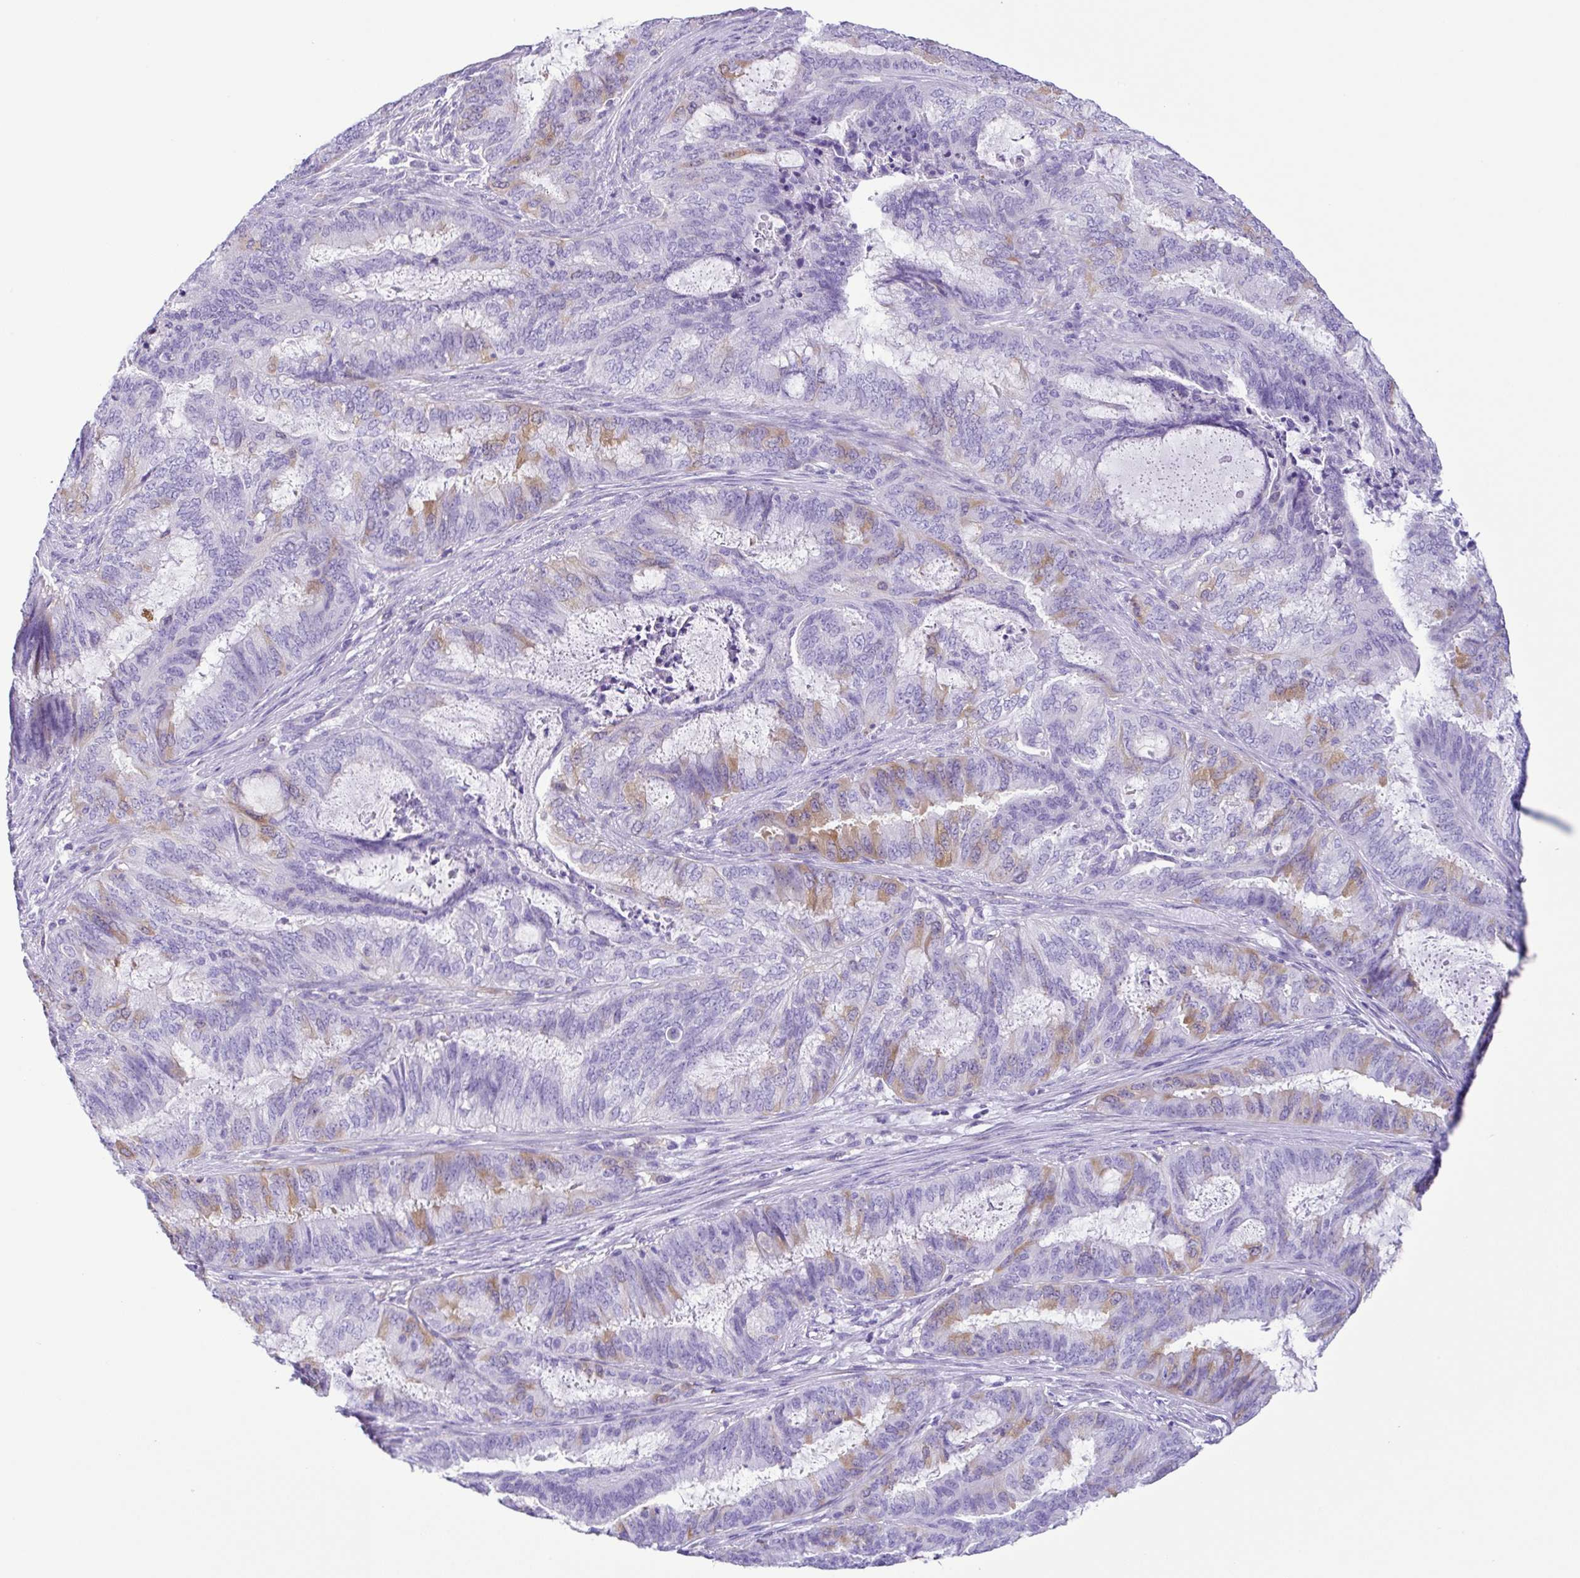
{"staining": {"intensity": "weak", "quantity": "<25%", "location": "cytoplasmic/membranous"}, "tissue": "endometrial cancer", "cell_type": "Tumor cells", "image_type": "cancer", "snomed": [{"axis": "morphology", "description": "Adenocarcinoma, NOS"}, {"axis": "topography", "description": "Endometrium"}], "caption": "Human endometrial adenocarcinoma stained for a protein using IHC displays no positivity in tumor cells.", "gene": "RRM2", "patient": {"sex": "female", "age": 51}}